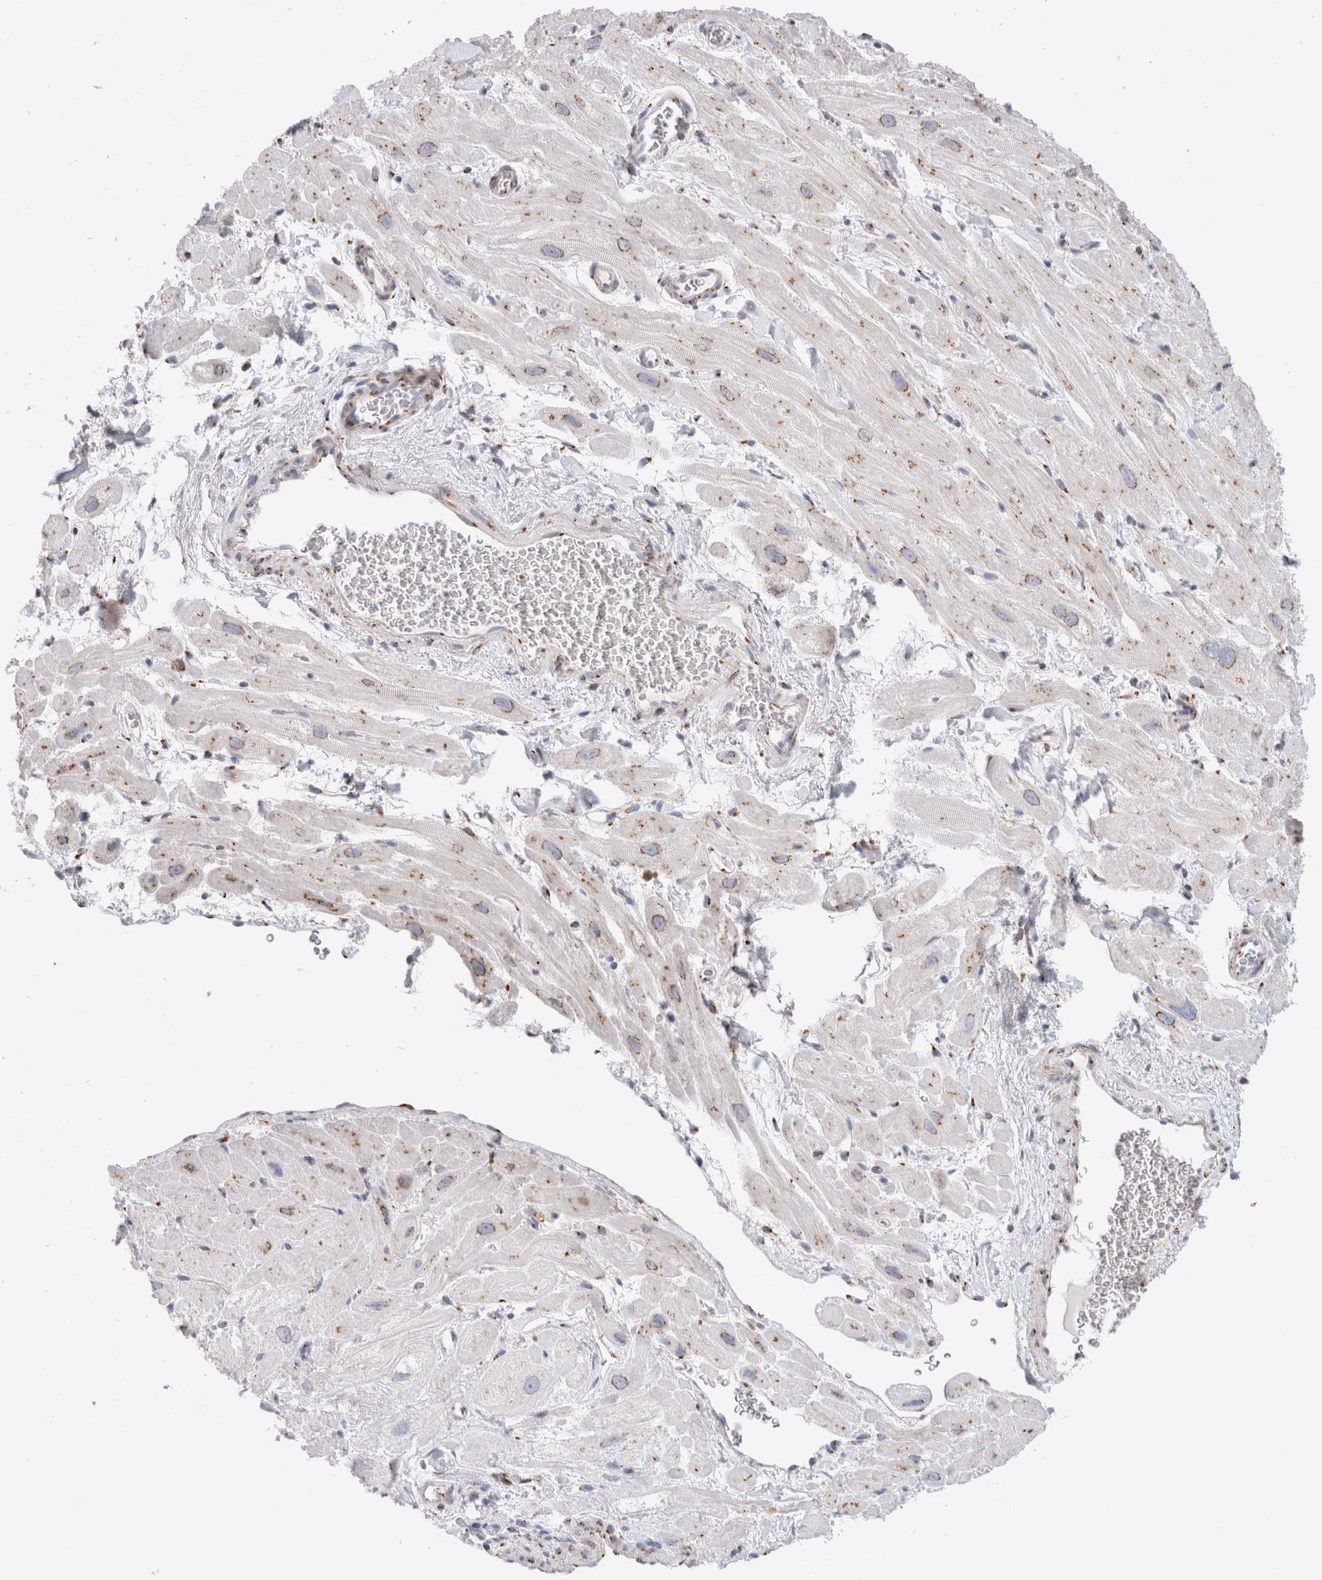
{"staining": {"intensity": "negative", "quantity": "none", "location": "none"}, "tissue": "heart muscle", "cell_type": "Cardiomyocytes", "image_type": "normal", "snomed": [{"axis": "morphology", "description": "Normal tissue, NOS"}, {"axis": "topography", "description": "Heart"}], "caption": "Unremarkable heart muscle was stained to show a protein in brown. There is no significant staining in cardiomyocytes. (Immunohistochemistry, brightfield microscopy, high magnification).", "gene": "MCFD2", "patient": {"sex": "male", "age": 49}}